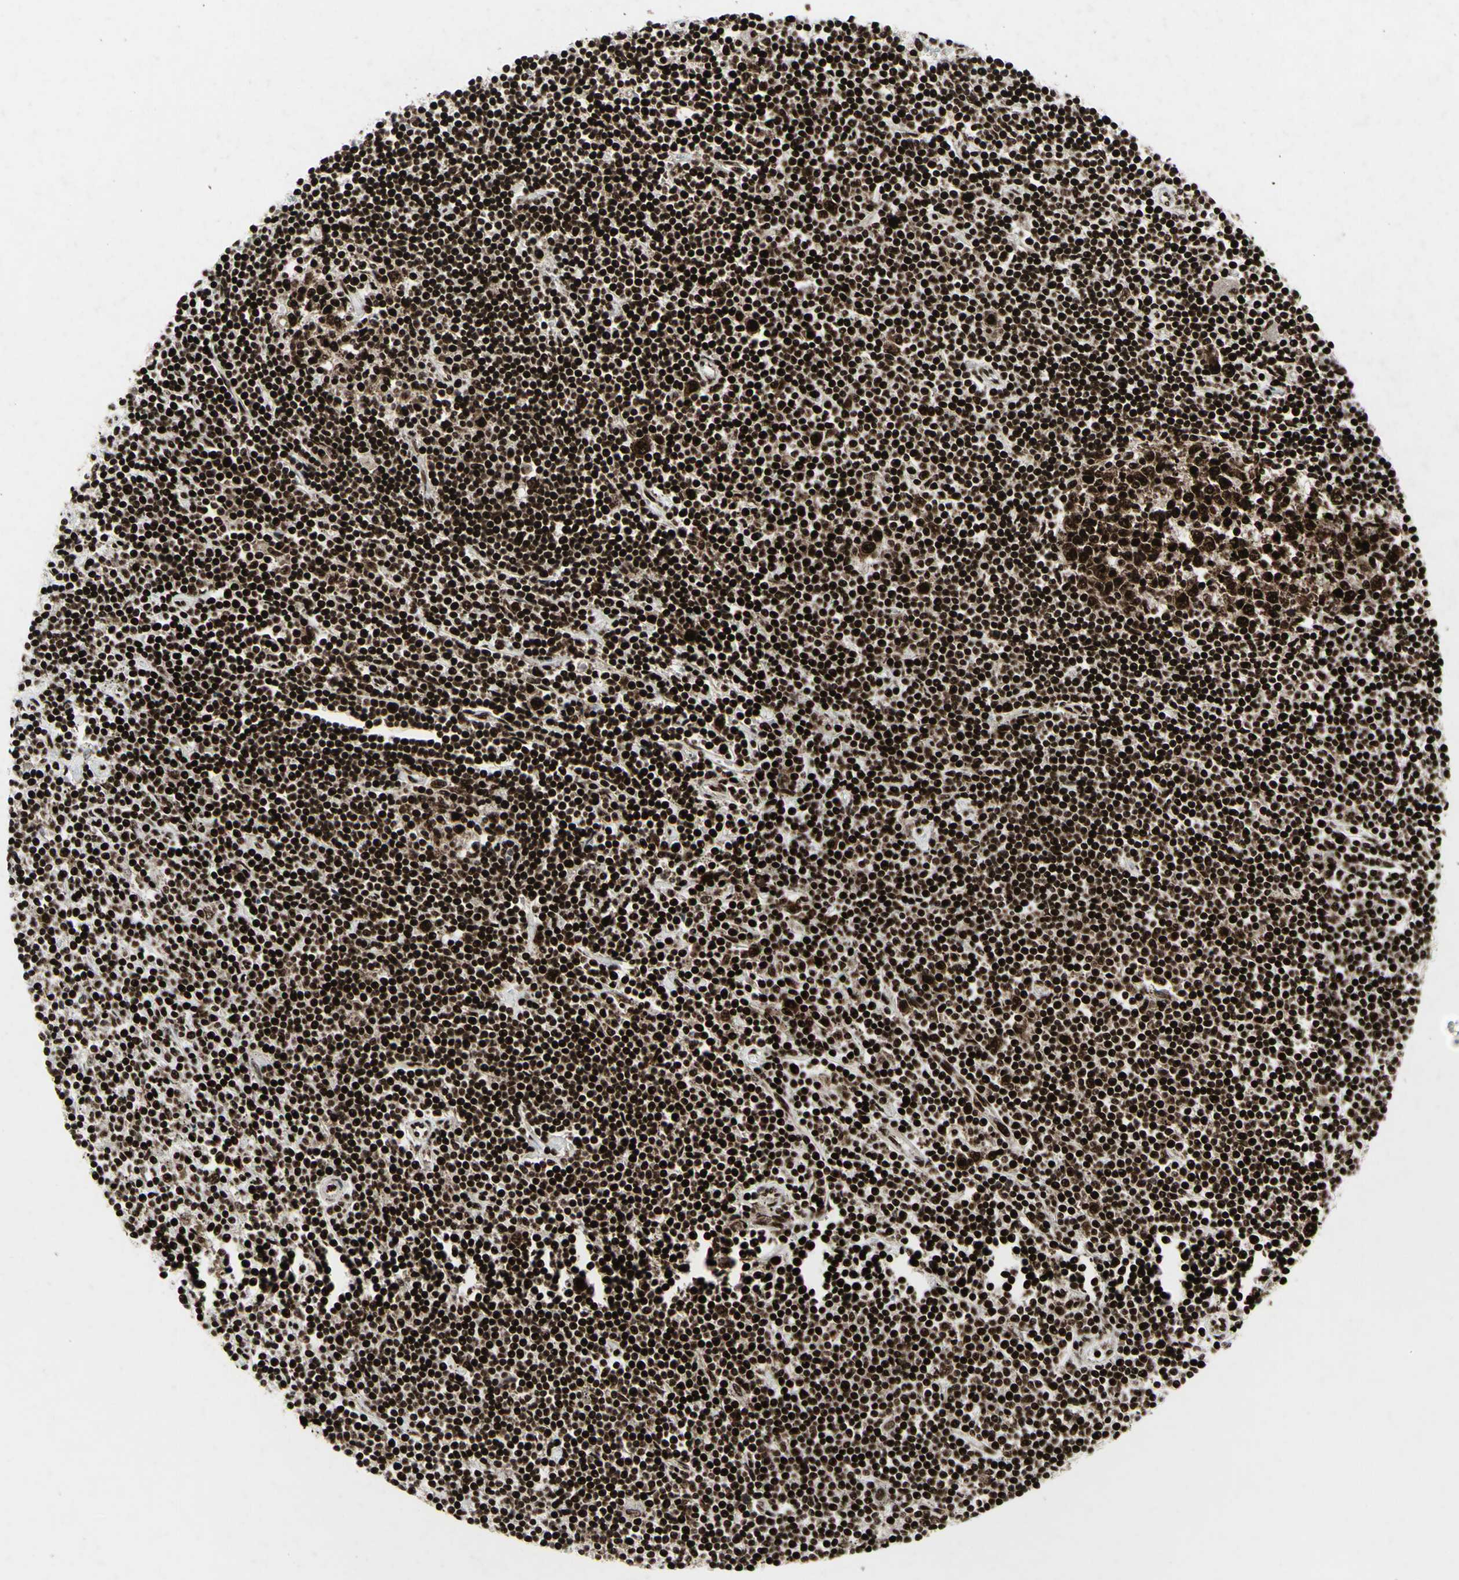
{"staining": {"intensity": "strong", "quantity": ">75%", "location": "nuclear"}, "tissue": "lymphoma", "cell_type": "Tumor cells", "image_type": "cancer", "snomed": [{"axis": "morphology", "description": "Malignant lymphoma, non-Hodgkin's type, Low grade"}, {"axis": "topography", "description": "Spleen"}], "caption": "Lymphoma stained for a protein reveals strong nuclear positivity in tumor cells.", "gene": "U2AF2", "patient": {"sex": "male", "age": 76}}